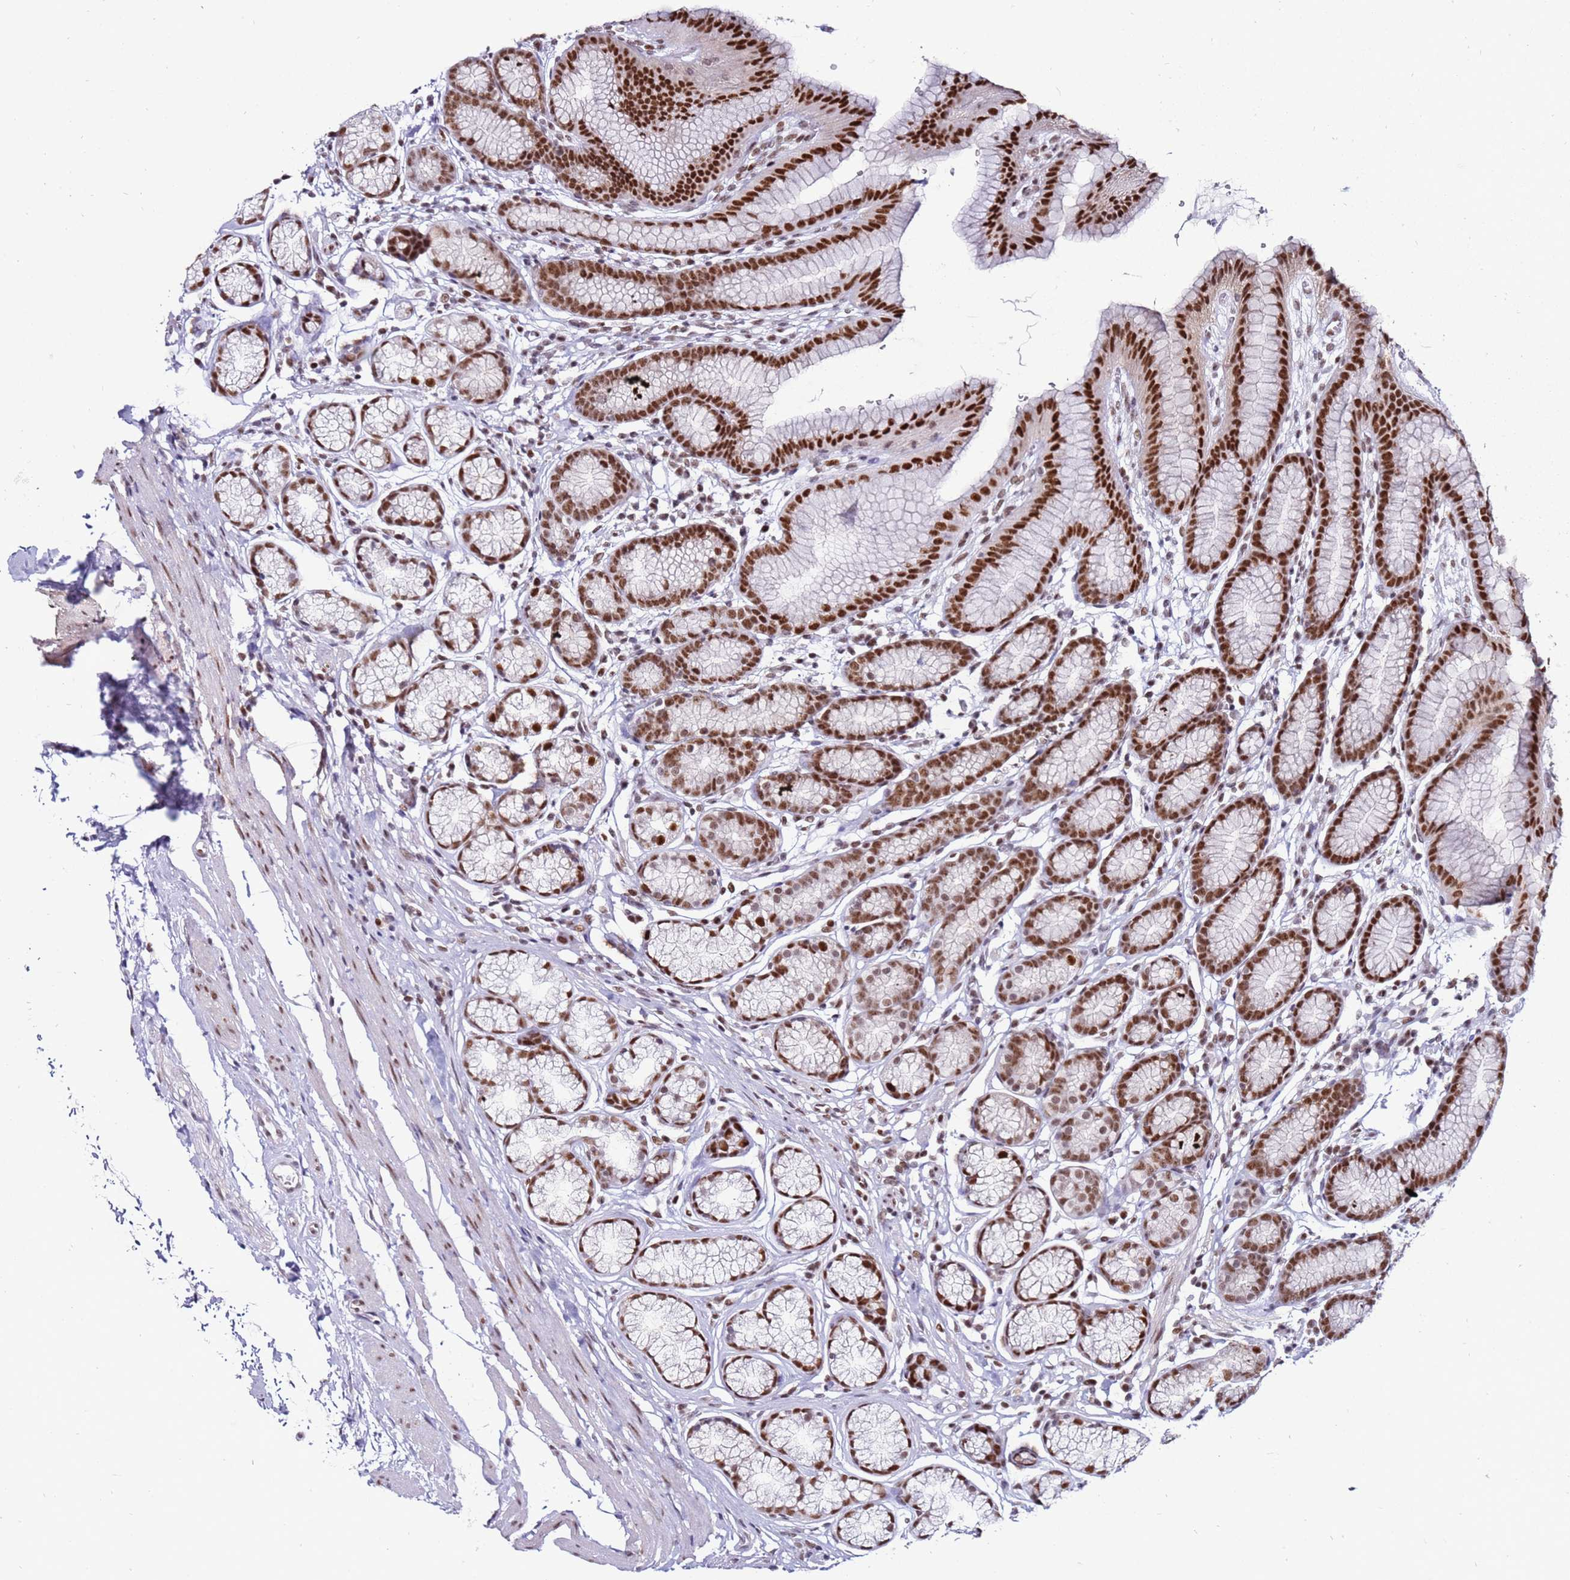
{"staining": {"intensity": "strong", "quantity": ">75%", "location": "nuclear"}, "tissue": "stomach", "cell_type": "Glandular cells", "image_type": "normal", "snomed": [{"axis": "morphology", "description": "Normal tissue, NOS"}, {"axis": "topography", "description": "Stomach"}], "caption": "Immunohistochemical staining of benign stomach exhibits high levels of strong nuclear positivity in about >75% of glandular cells.", "gene": "KPNA4", "patient": {"sex": "male", "age": 42}}